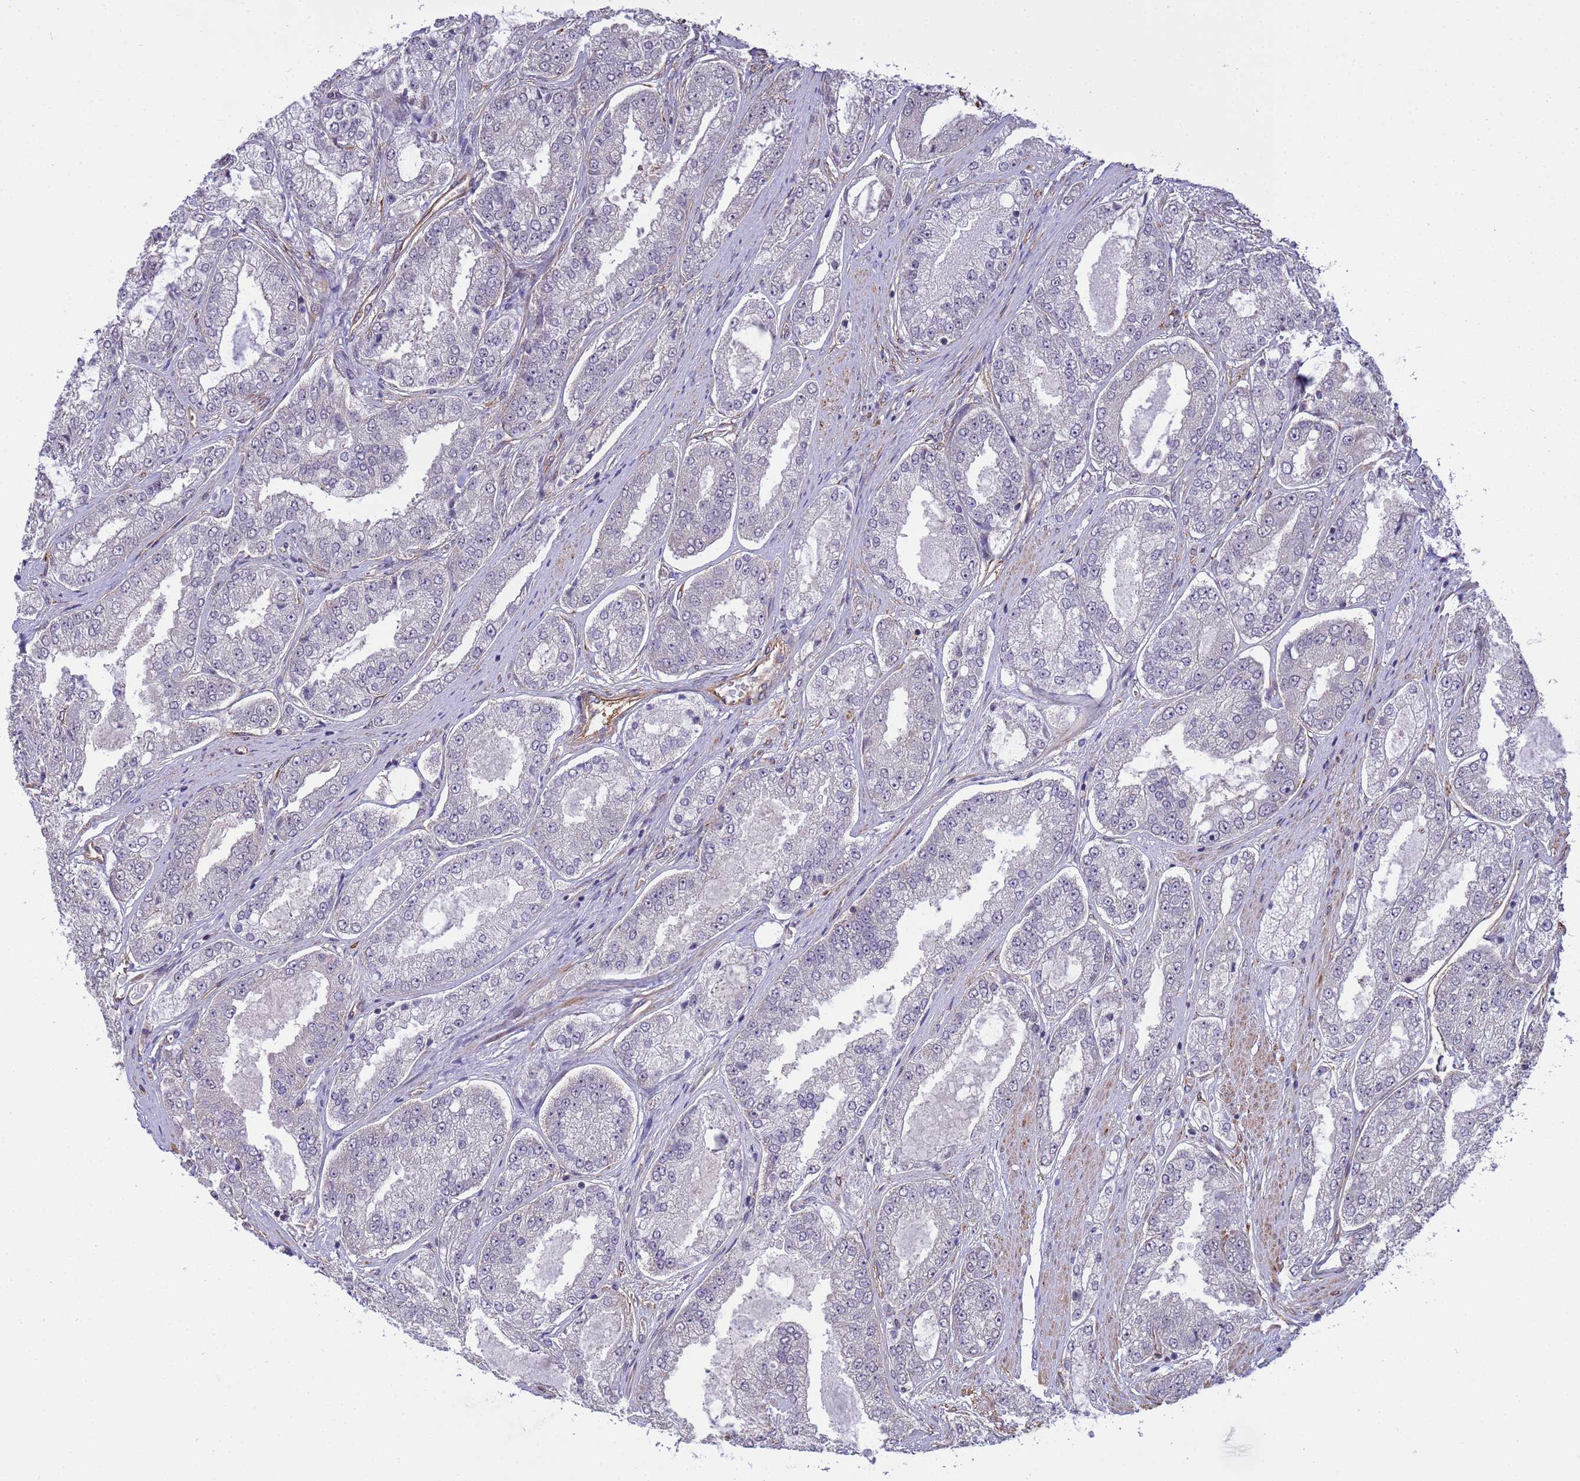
{"staining": {"intensity": "negative", "quantity": "none", "location": "none"}, "tissue": "prostate cancer", "cell_type": "Tumor cells", "image_type": "cancer", "snomed": [{"axis": "morphology", "description": "Adenocarcinoma, High grade"}, {"axis": "topography", "description": "Prostate"}], "caption": "This is an immunohistochemistry image of prostate adenocarcinoma (high-grade). There is no staining in tumor cells.", "gene": "ITGB4", "patient": {"sex": "male", "age": 71}}